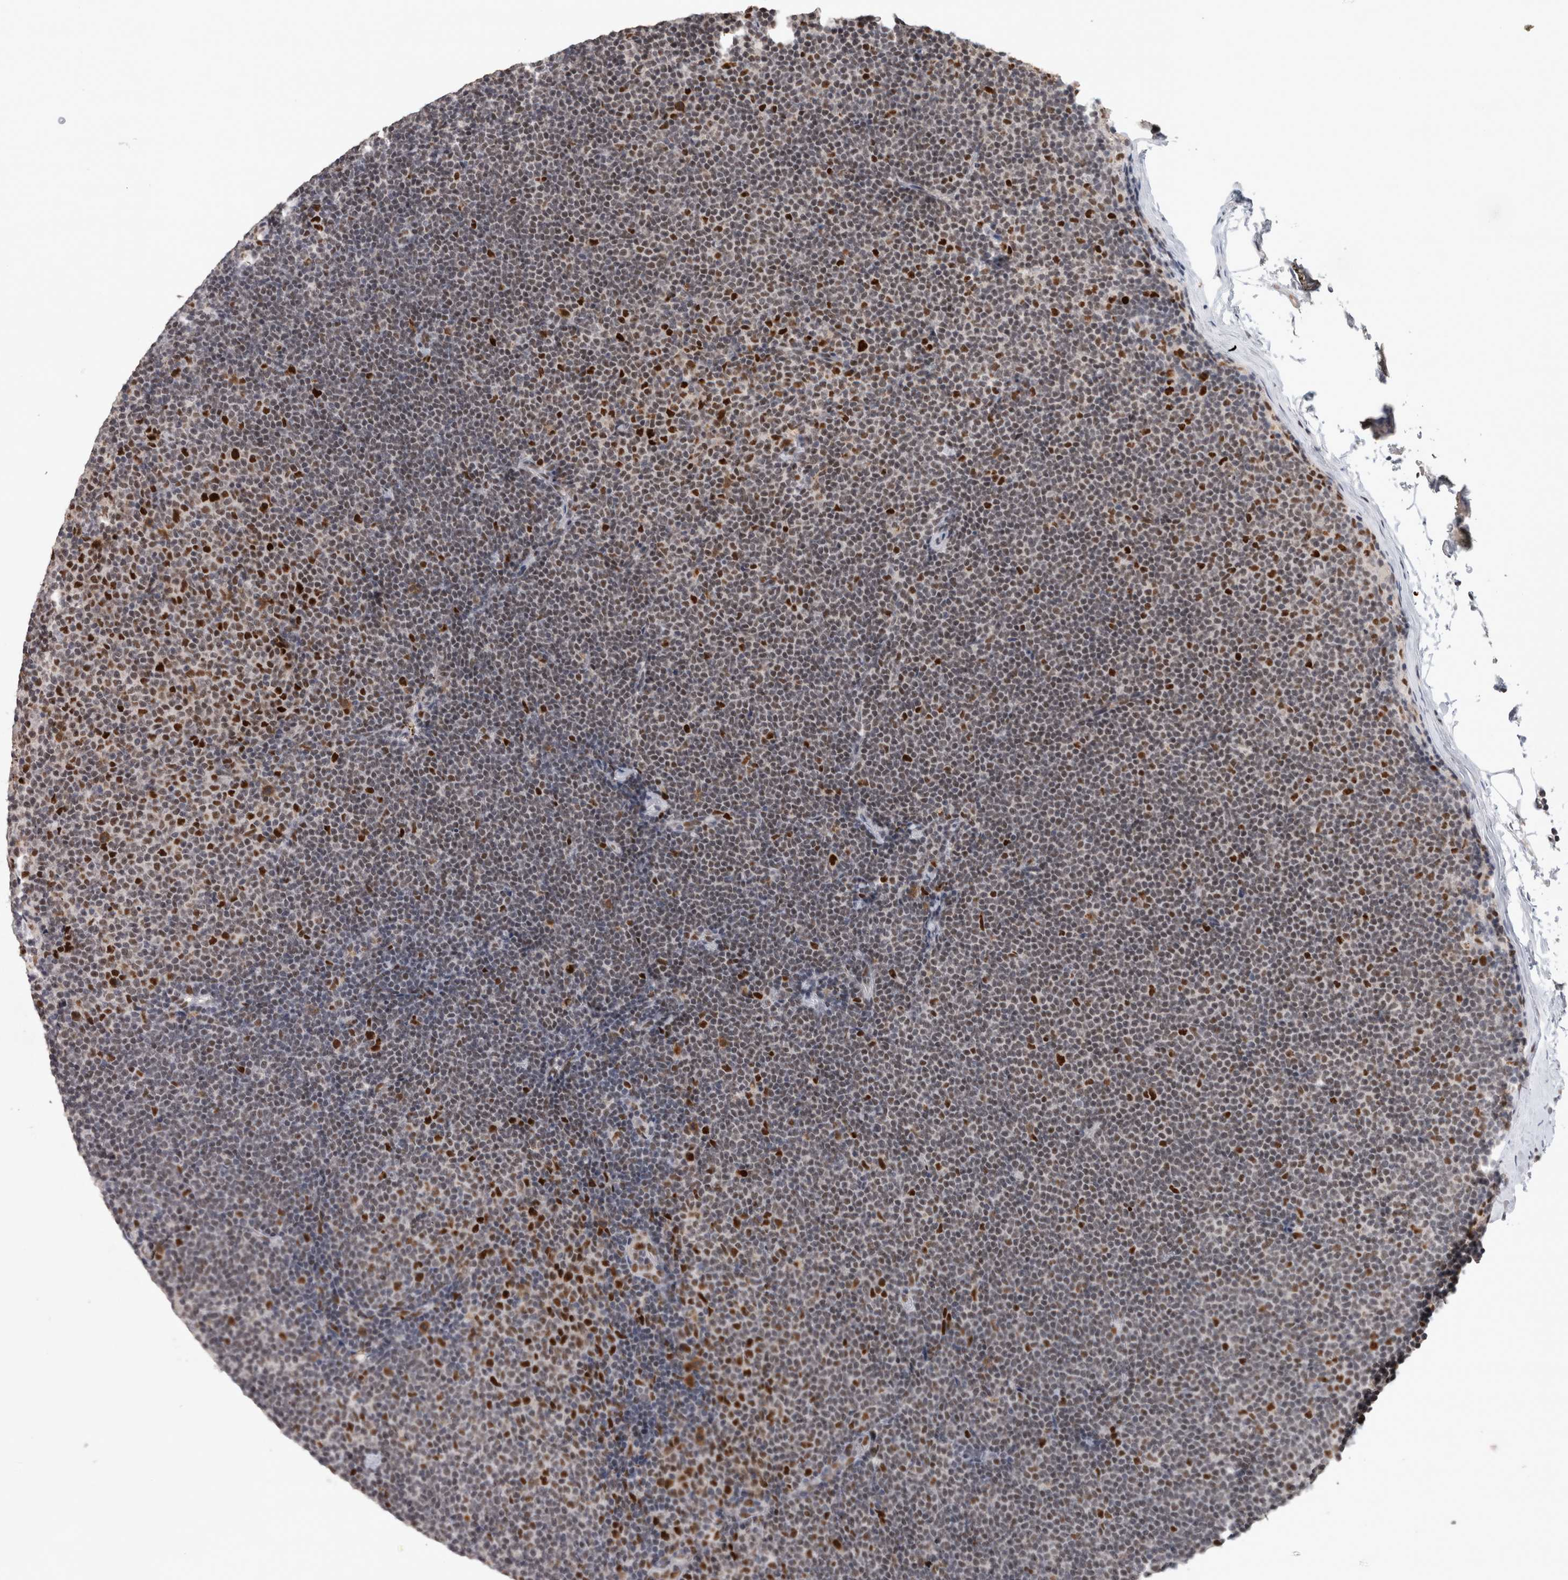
{"staining": {"intensity": "strong", "quantity": "<25%", "location": "nuclear"}, "tissue": "lymphoma", "cell_type": "Tumor cells", "image_type": "cancer", "snomed": [{"axis": "morphology", "description": "Malignant lymphoma, non-Hodgkin's type, Low grade"}, {"axis": "topography", "description": "Lymph node"}], "caption": "Lymphoma stained with a protein marker exhibits strong staining in tumor cells.", "gene": "POLD2", "patient": {"sex": "female", "age": 53}}